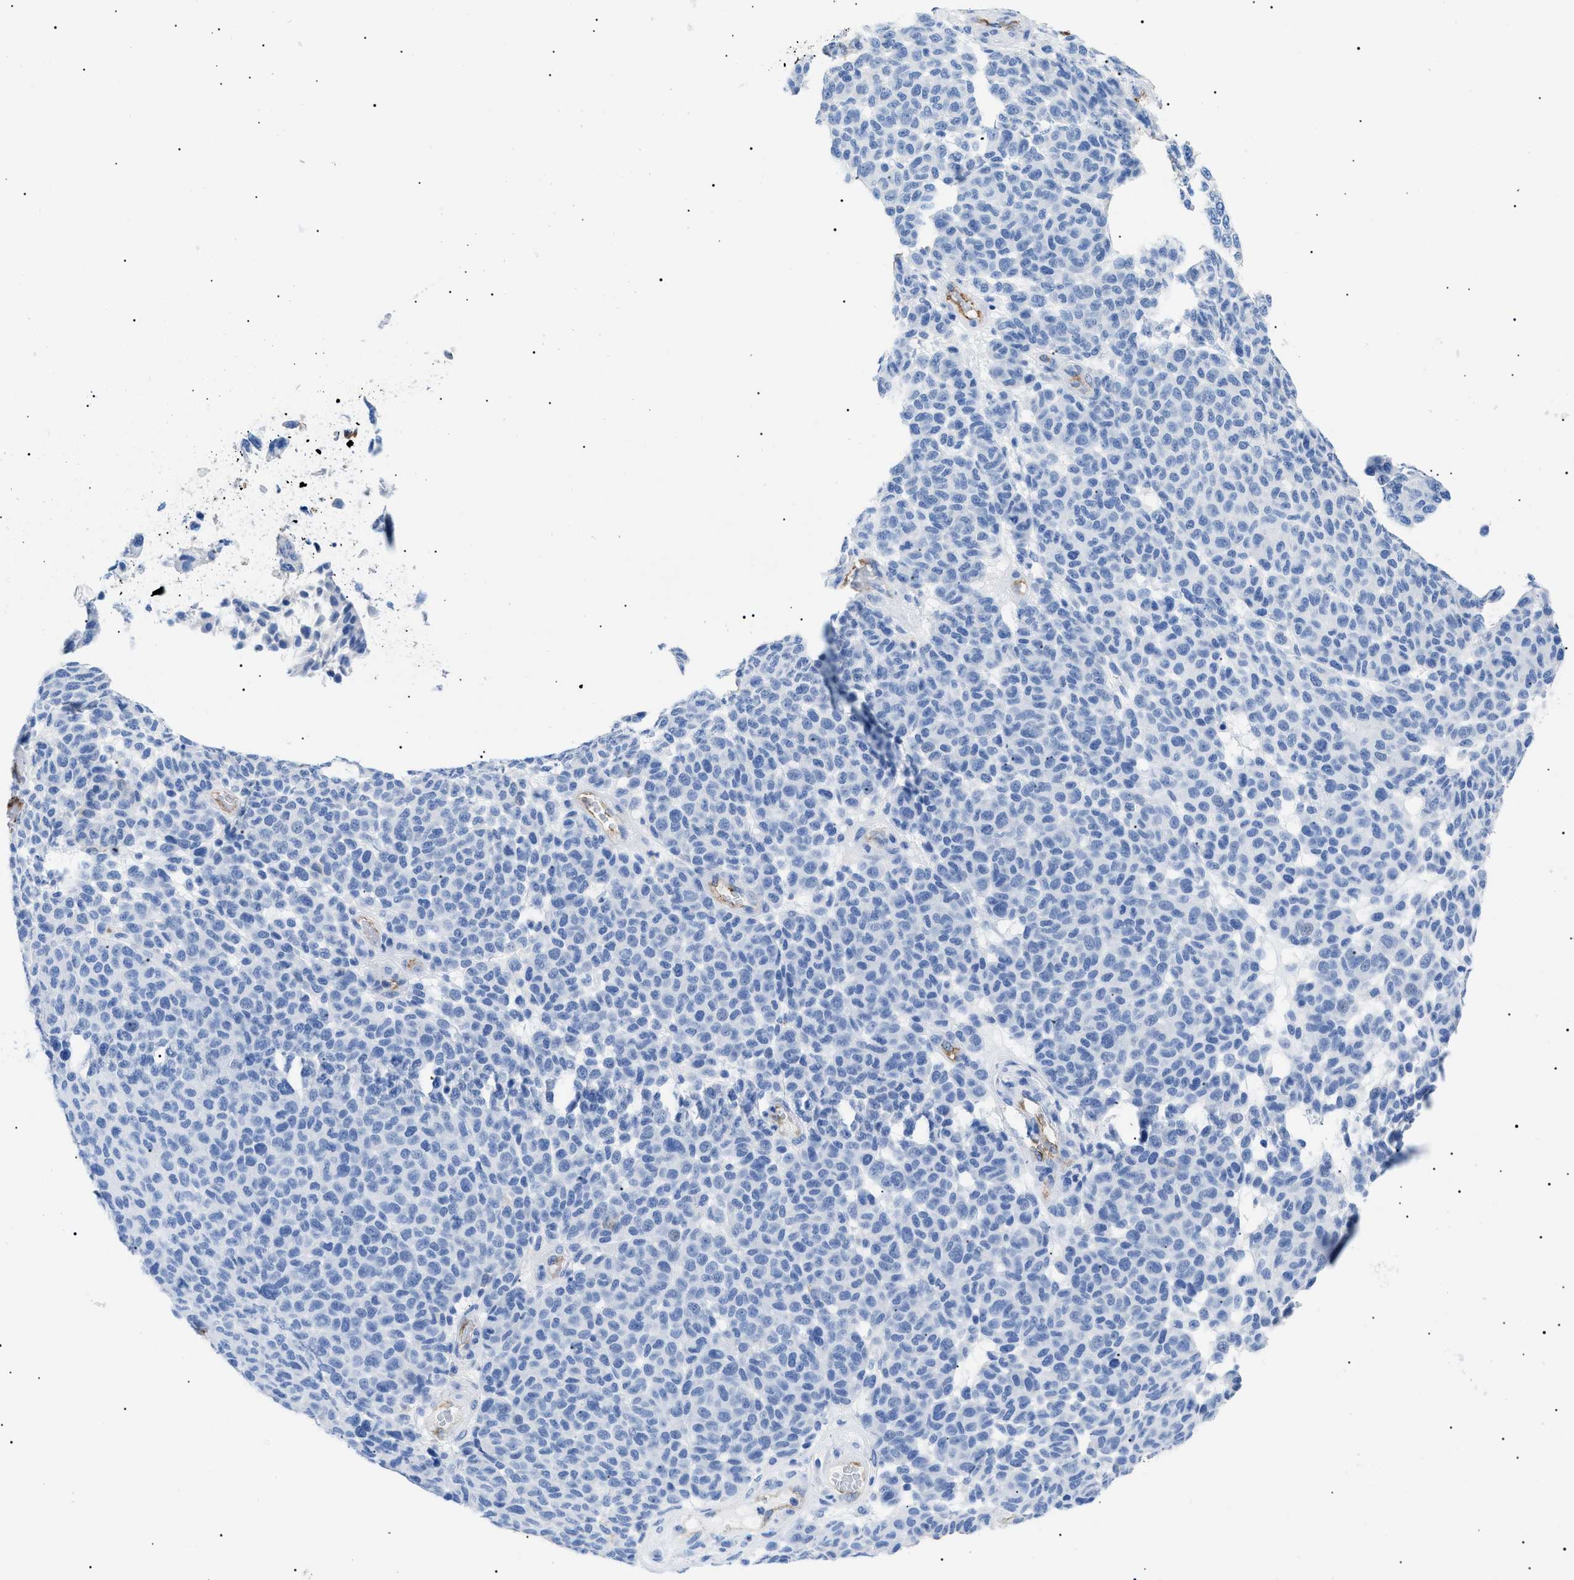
{"staining": {"intensity": "negative", "quantity": "none", "location": "none"}, "tissue": "melanoma", "cell_type": "Tumor cells", "image_type": "cancer", "snomed": [{"axis": "morphology", "description": "Malignant melanoma, NOS"}, {"axis": "topography", "description": "Skin"}], "caption": "The immunohistochemistry (IHC) image has no significant expression in tumor cells of melanoma tissue.", "gene": "PODXL", "patient": {"sex": "male", "age": 59}}